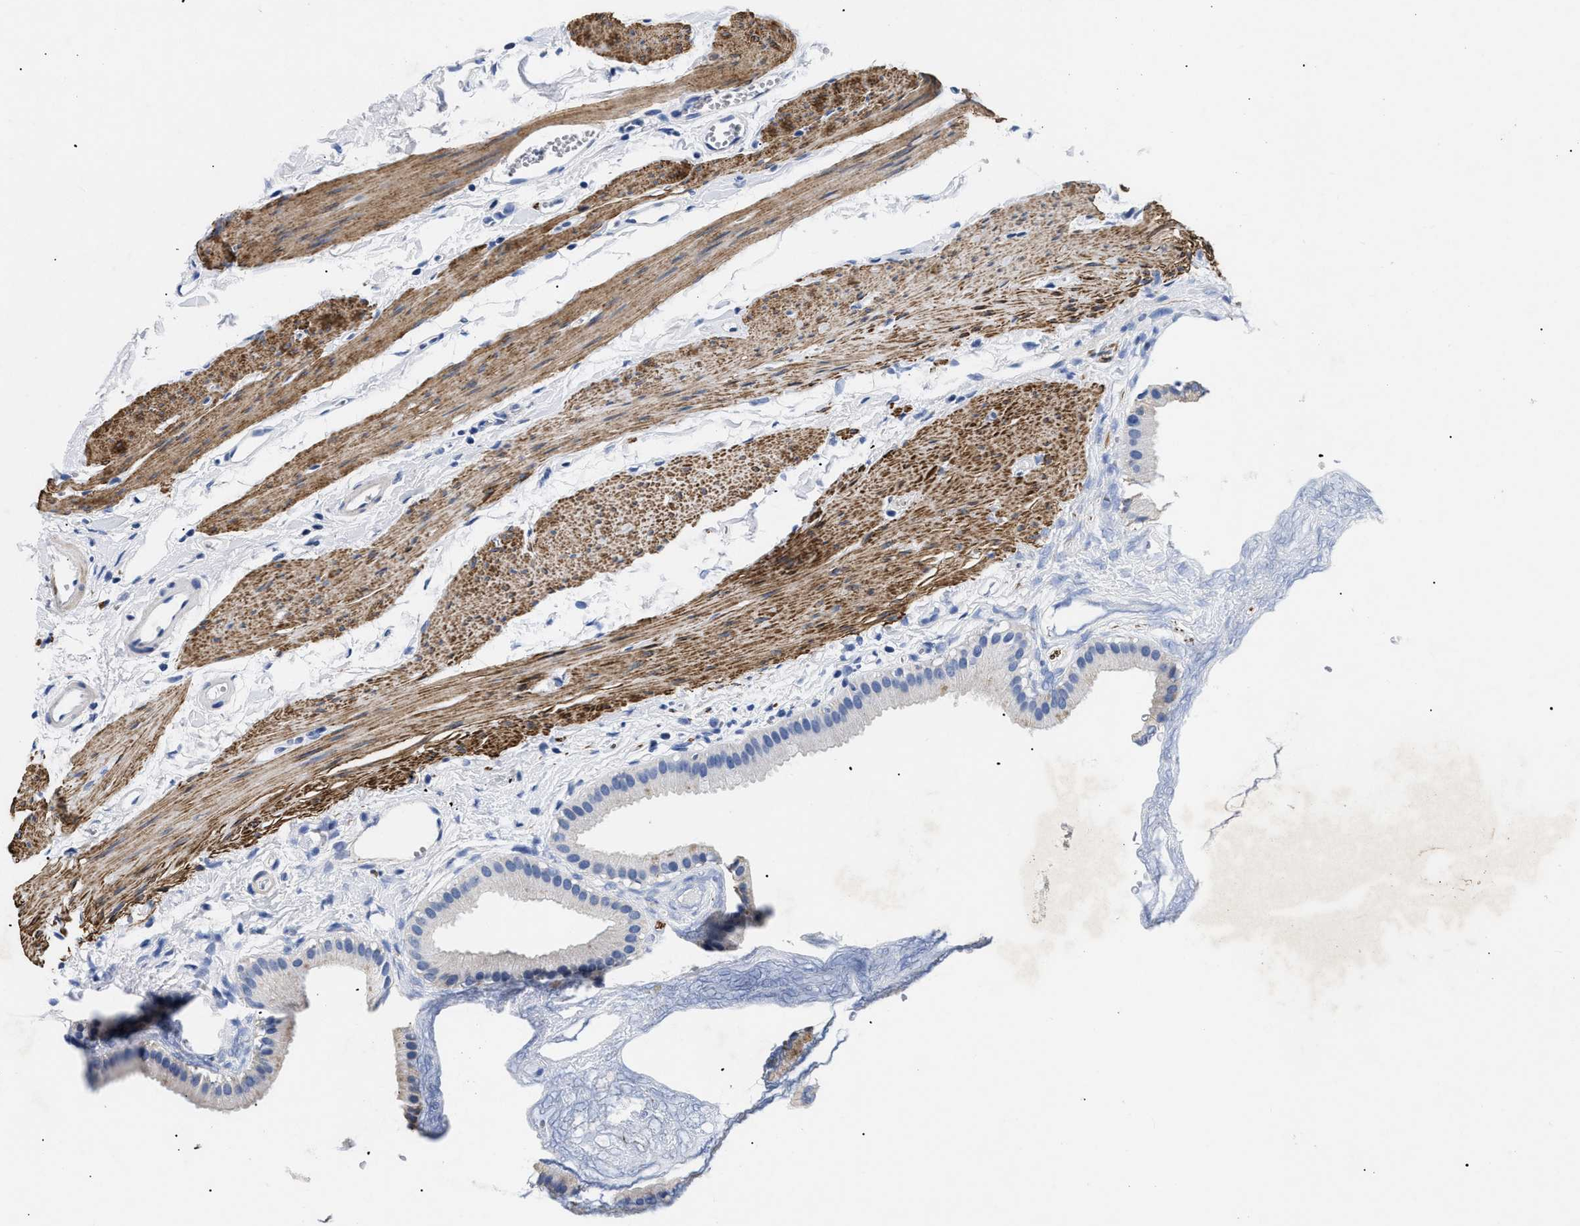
{"staining": {"intensity": "weak", "quantity": "25%-75%", "location": "cytoplasmic/membranous"}, "tissue": "gallbladder", "cell_type": "Glandular cells", "image_type": "normal", "snomed": [{"axis": "morphology", "description": "Normal tissue, NOS"}, {"axis": "topography", "description": "Gallbladder"}], "caption": "Immunohistochemical staining of unremarkable gallbladder exhibits 25%-75% levels of weak cytoplasmic/membranous protein positivity in approximately 25%-75% of glandular cells.", "gene": "GPR149", "patient": {"sex": "female", "age": 64}}